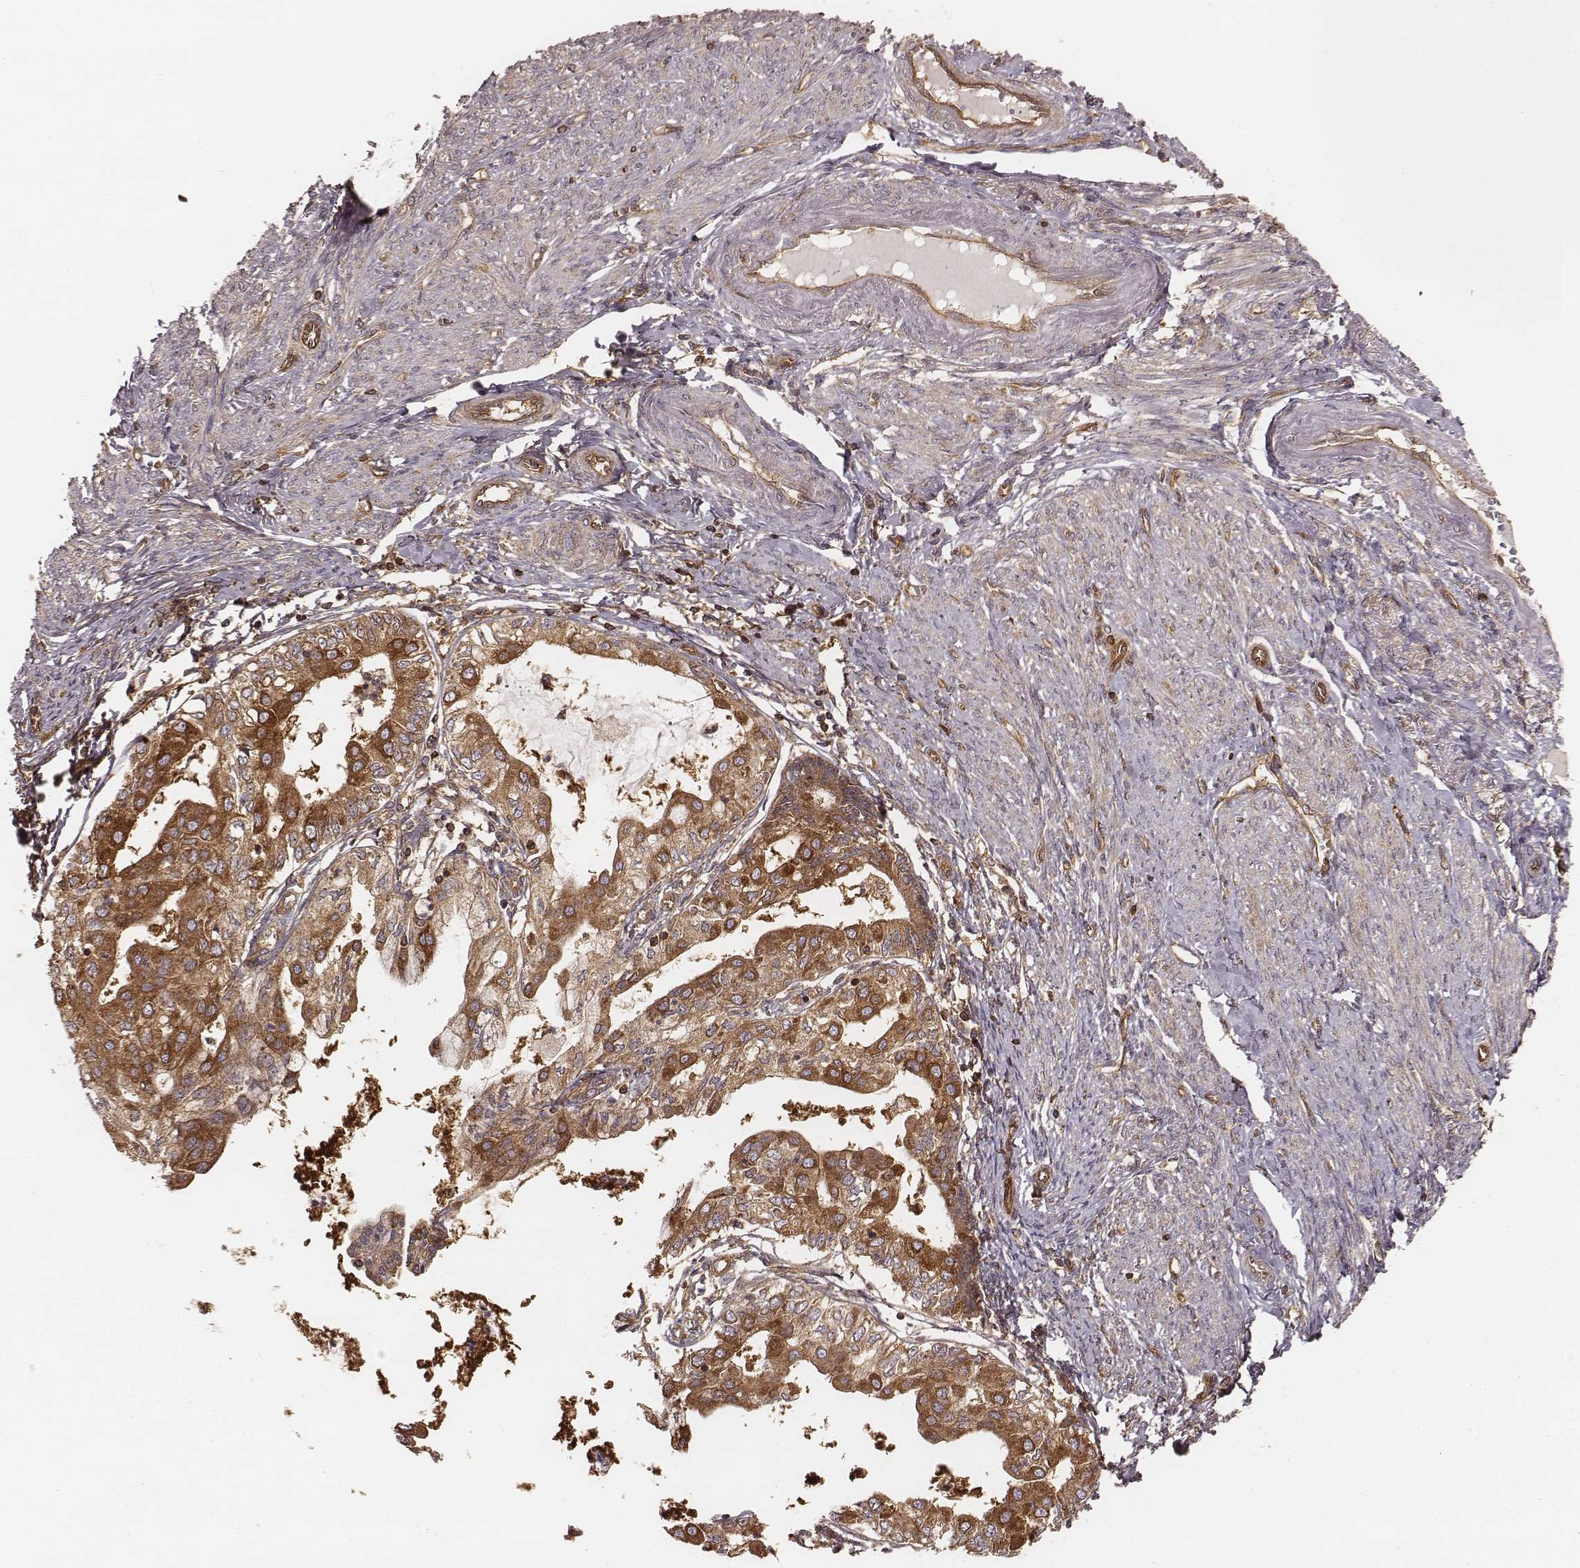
{"staining": {"intensity": "moderate", "quantity": ">75%", "location": "cytoplasmic/membranous"}, "tissue": "endometrial cancer", "cell_type": "Tumor cells", "image_type": "cancer", "snomed": [{"axis": "morphology", "description": "Adenocarcinoma, NOS"}, {"axis": "topography", "description": "Endometrium"}], "caption": "DAB immunohistochemical staining of human endometrial cancer exhibits moderate cytoplasmic/membranous protein staining in approximately >75% of tumor cells.", "gene": "CARS1", "patient": {"sex": "female", "age": 68}}